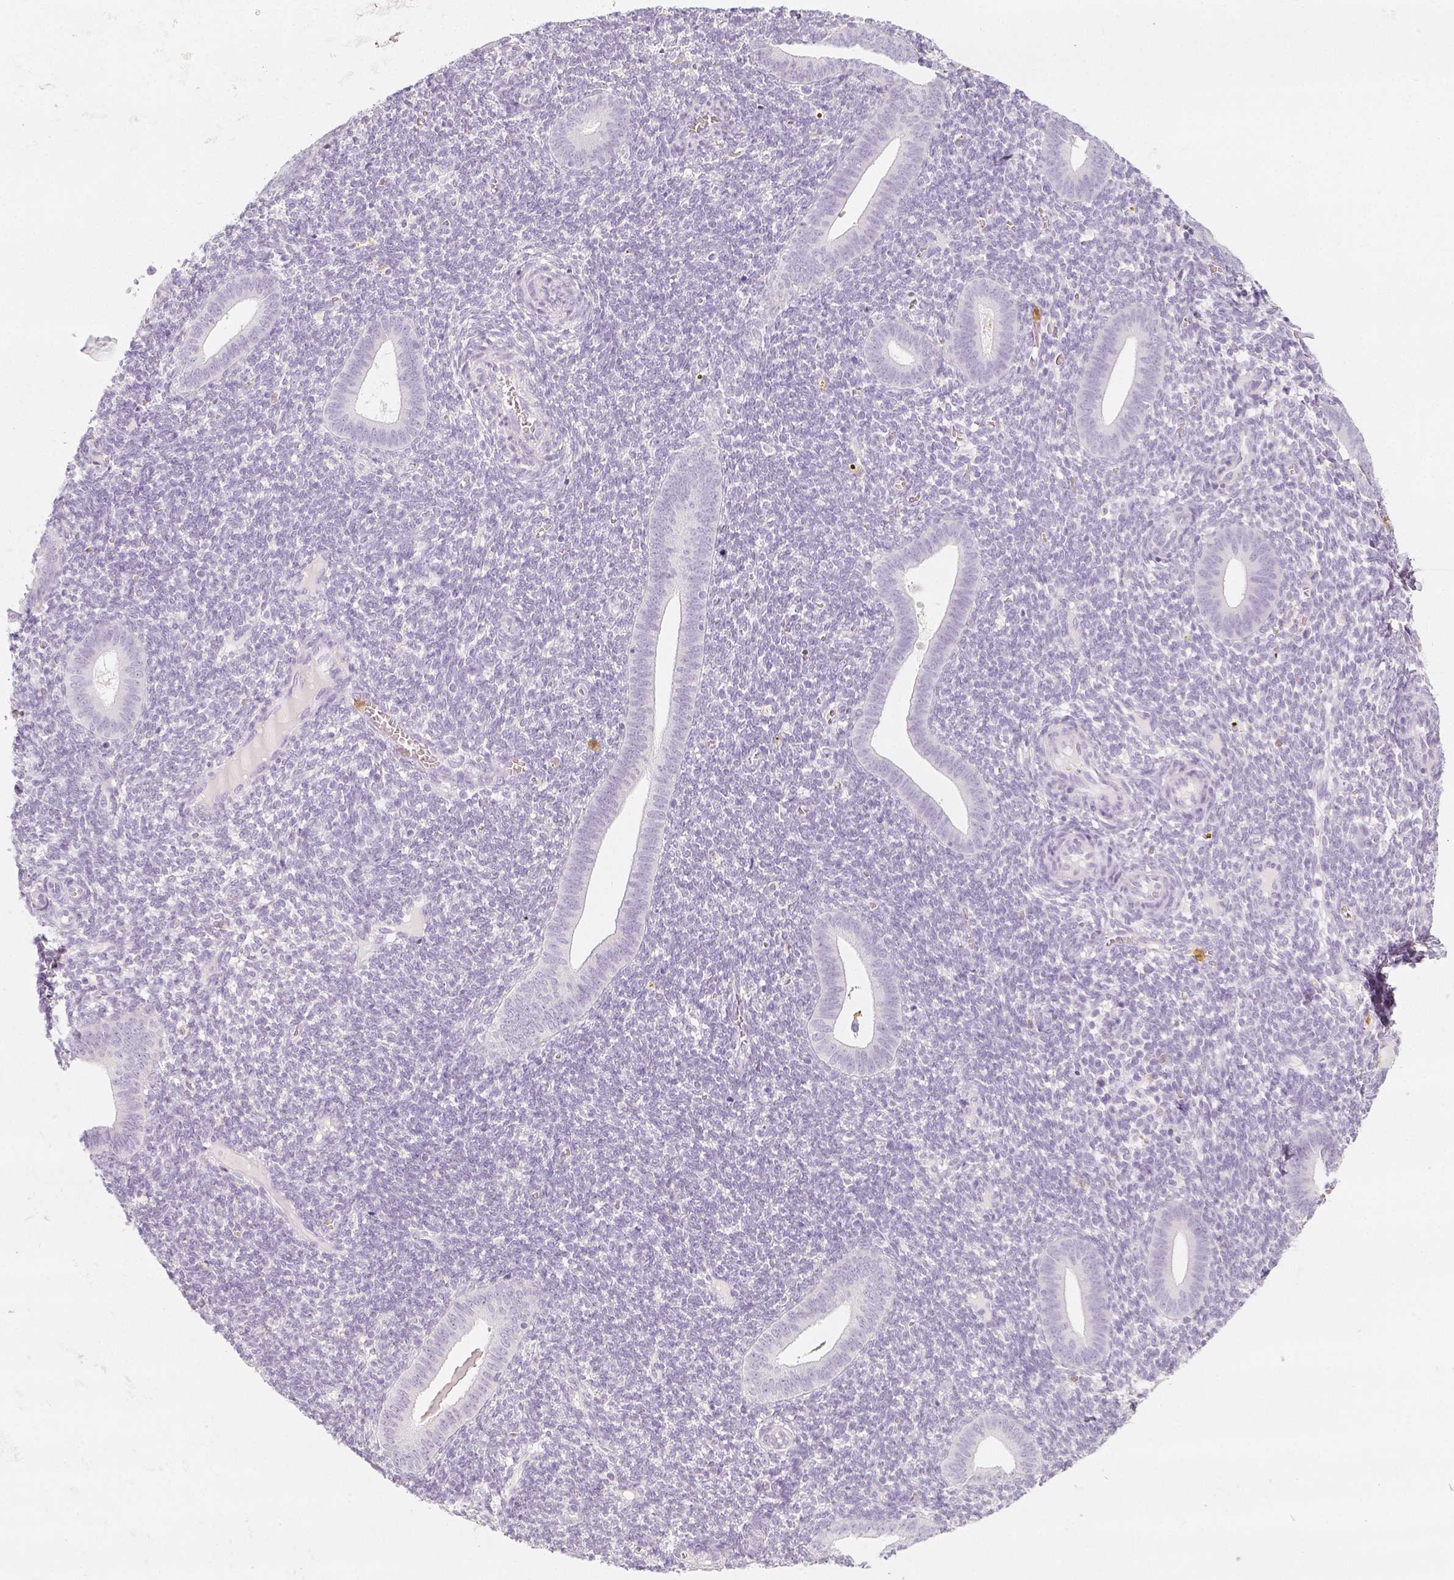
{"staining": {"intensity": "negative", "quantity": "none", "location": "none"}, "tissue": "endometrium", "cell_type": "Cells in endometrial stroma", "image_type": "normal", "snomed": [{"axis": "morphology", "description": "Normal tissue, NOS"}, {"axis": "topography", "description": "Endometrium"}], "caption": "The immunohistochemistry histopathology image has no significant positivity in cells in endometrial stroma of endometrium. (Immunohistochemistry, brightfield microscopy, high magnification).", "gene": "NECAB2", "patient": {"sex": "female", "age": 25}}